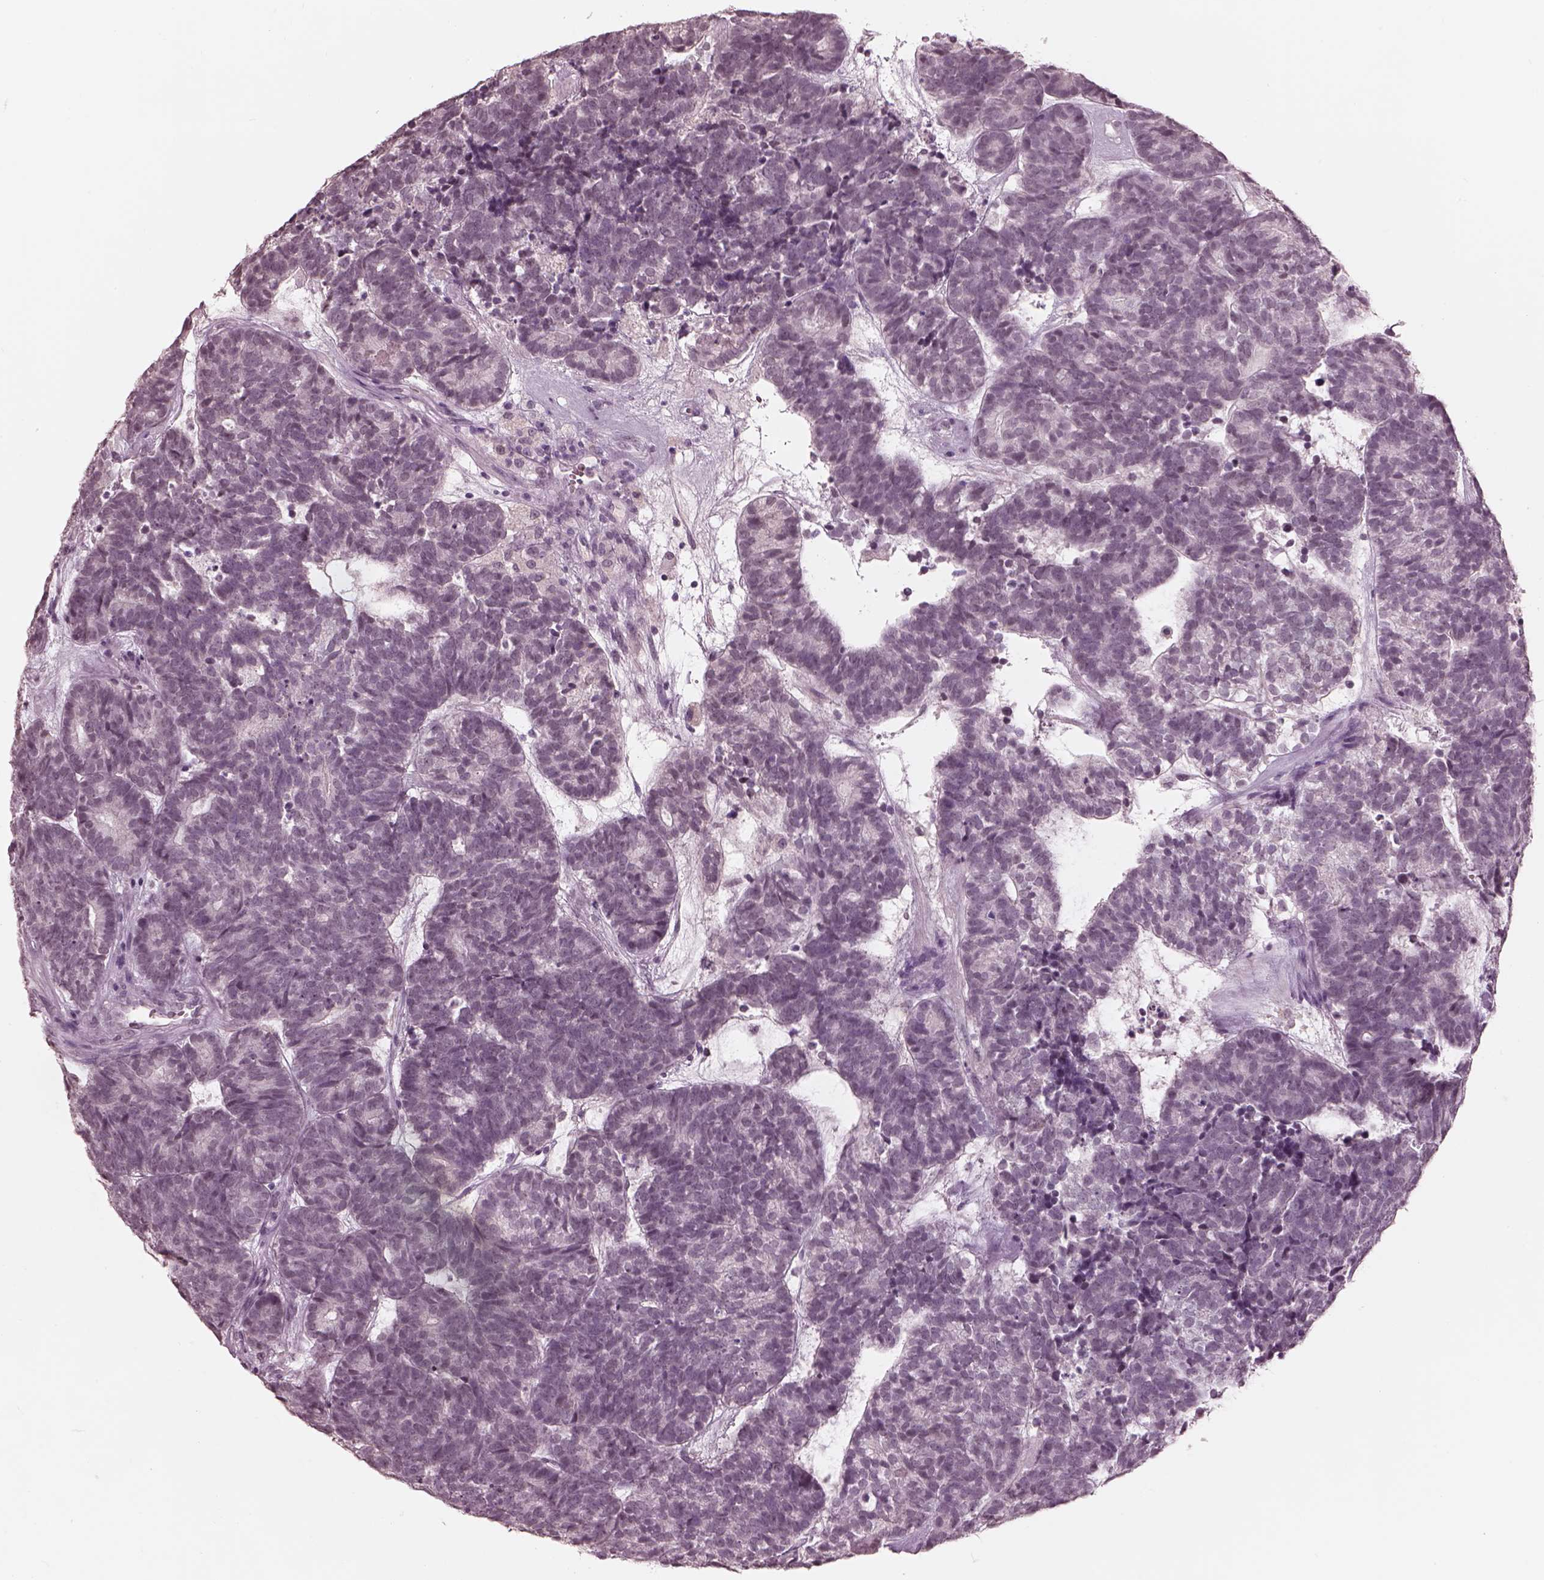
{"staining": {"intensity": "negative", "quantity": "none", "location": "none"}, "tissue": "head and neck cancer", "cell_type": "Tumor cells", "image_type": "cancer", "snomed": [{"axis": "morphology", "description": "Adenocarcinoma, NOS"}, {"axis": "topography", "description": "Head-Neck"}], "caption": "Protein analysis of head and neck cancer displays no significant positivity in tumor cells. Nuclei are stained in blue.", "gene": "GARIN4", "patient": {"sex": "female", "age": 81}}